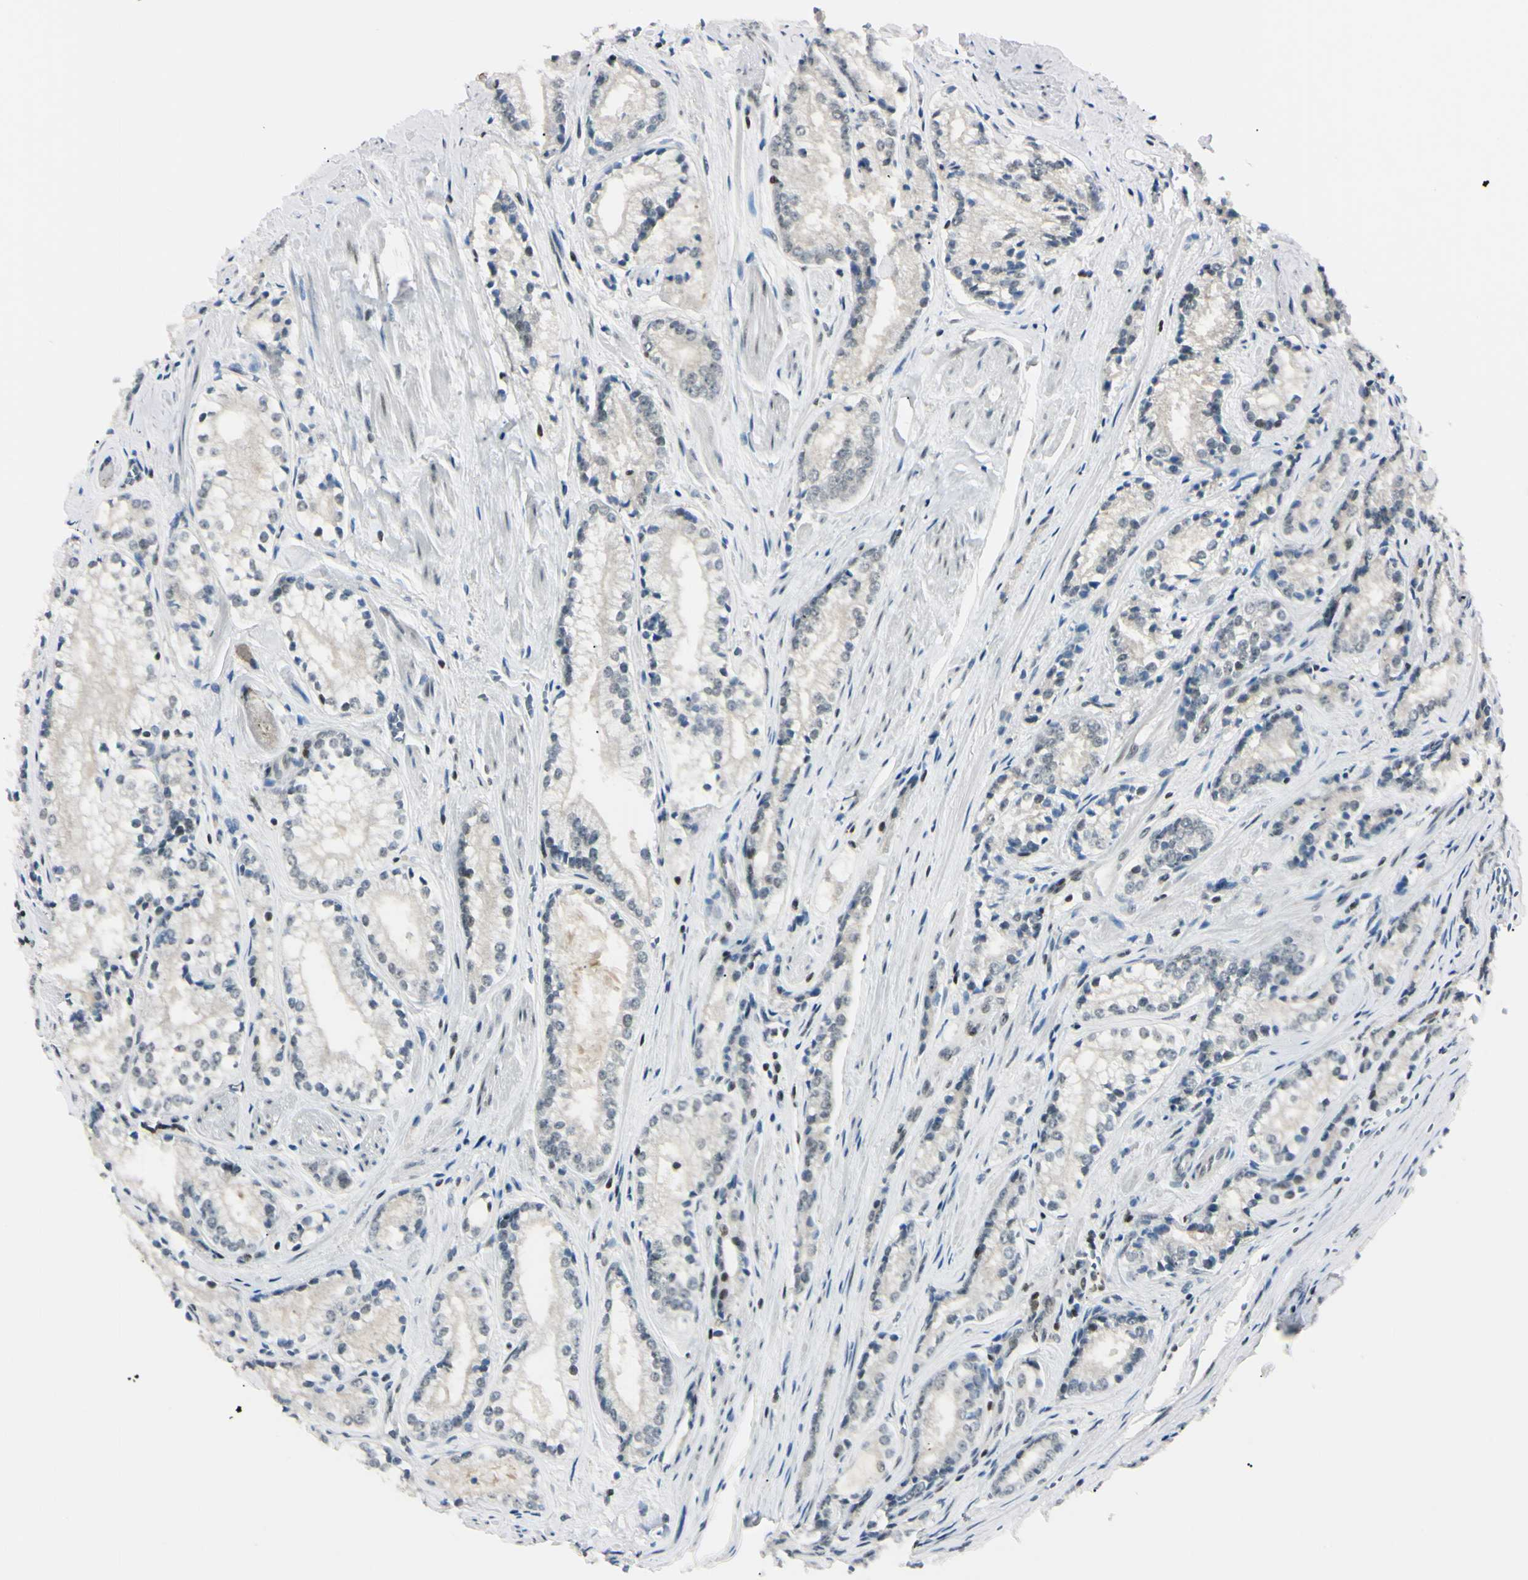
{"staining": {"intensity": "negative", "quantity": "none", "location": "none"}, "tissue": "prostate cancer", "cell_type": "Tumor cells", "image_type": "cancer", "snomed": [{"axis": "morphology", "description": "Adenocarcinoma, Low grade"}, {"axis": "topography", "description": "Prostate"}], "caption": "Immunohistochemistry (IHC) histopathology image of neoplastic tissue: prostate adenocarcinoma (low-grade) stained with DAB demonstrates no significant protein positivity in tumor cells.", "gene": "C1orf174", "patient": {"sex": "male", "age": 60}}